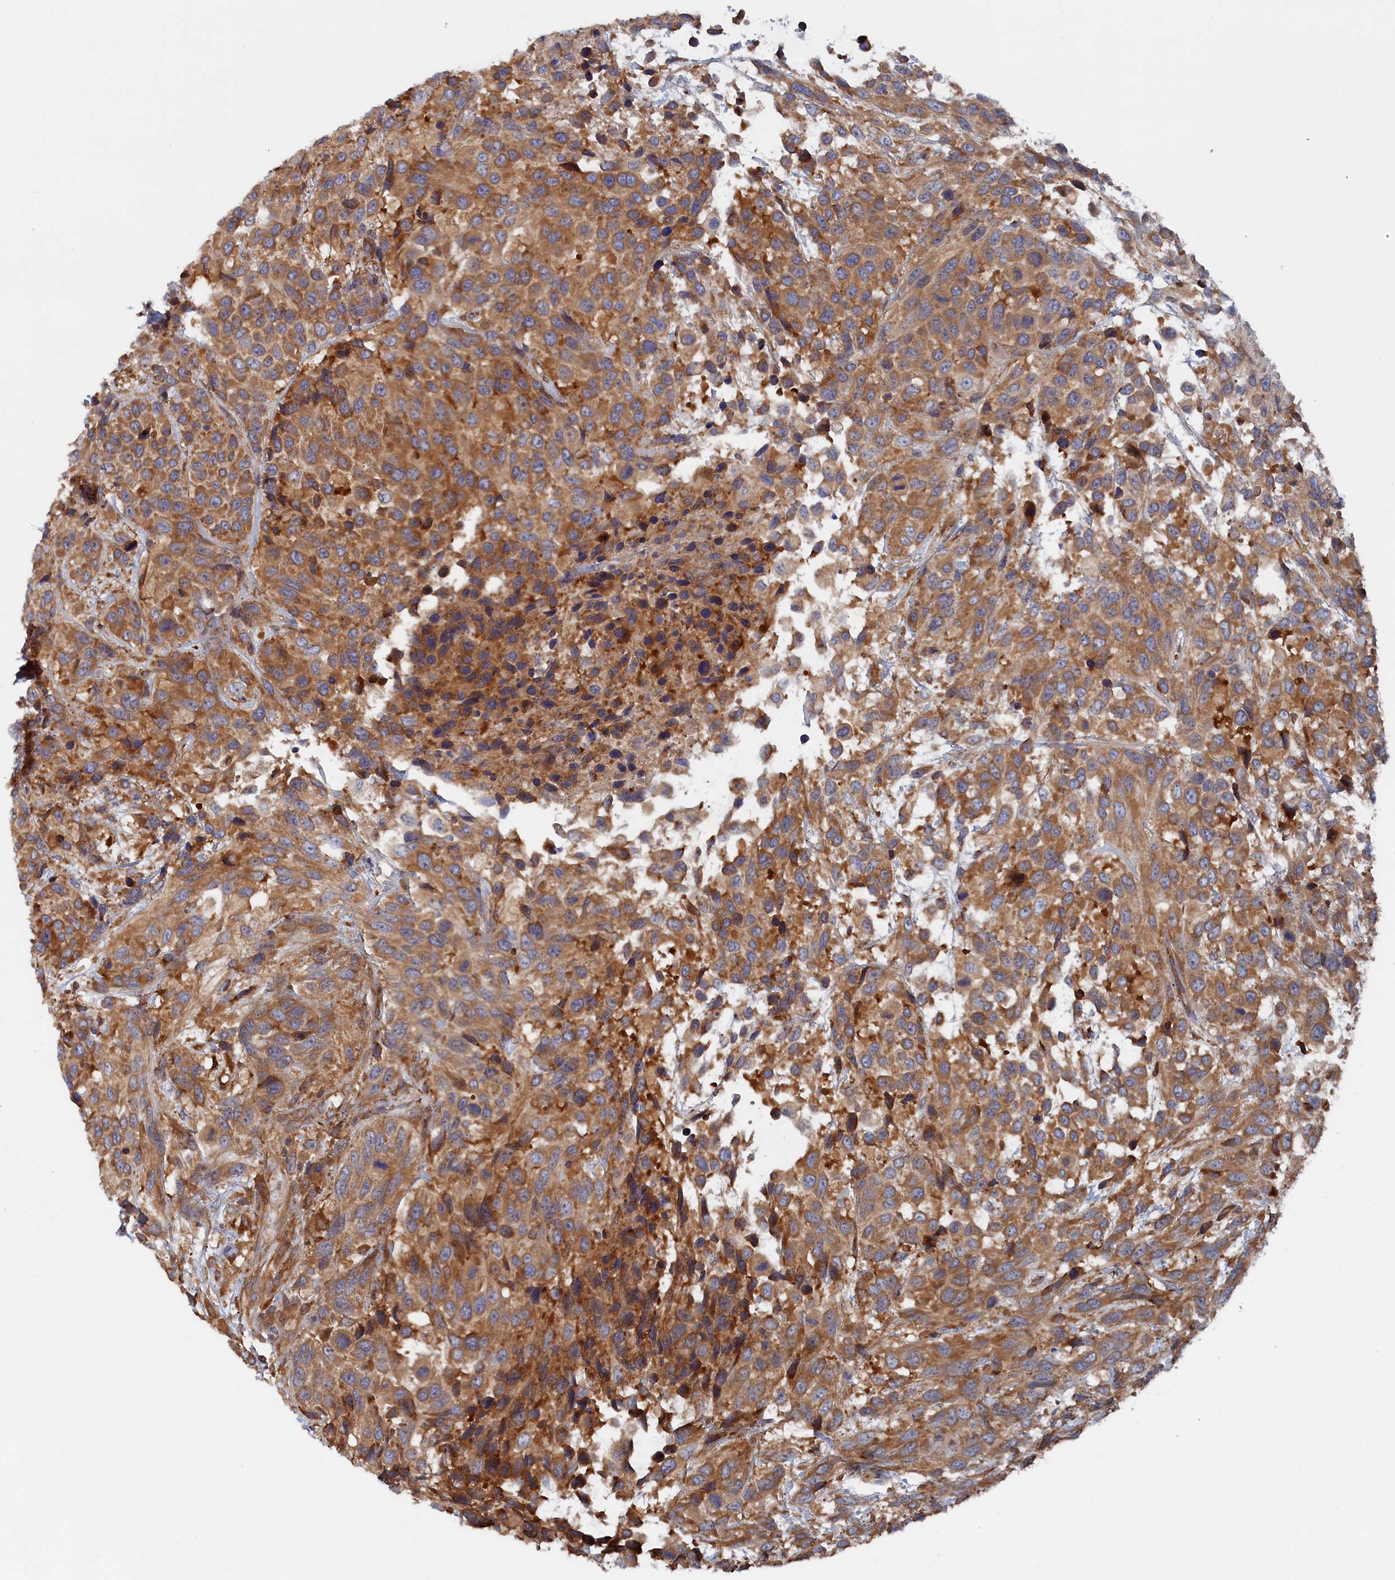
{"staining": {"intensity": "moderate", "quantity": ">75%", "location": "cytoplasmic/membranous"}, "tissue": "urothelial cancer", "cell_type": "Tumor cells", "image_type": "cancer", "snomed": [{"axis": "morphology", "description": "Urothelial carcinoma, High grade"}, {"axis": "topography", "description": "Urinary bladder"}], "caption": "High-grade urothelial carcinoma stained for a protein reveals moderate cytoplasmic/membranous positivity in tumor cells.", "gene": "TMEM196", "patient": {"sex": "female", "age": 70}}